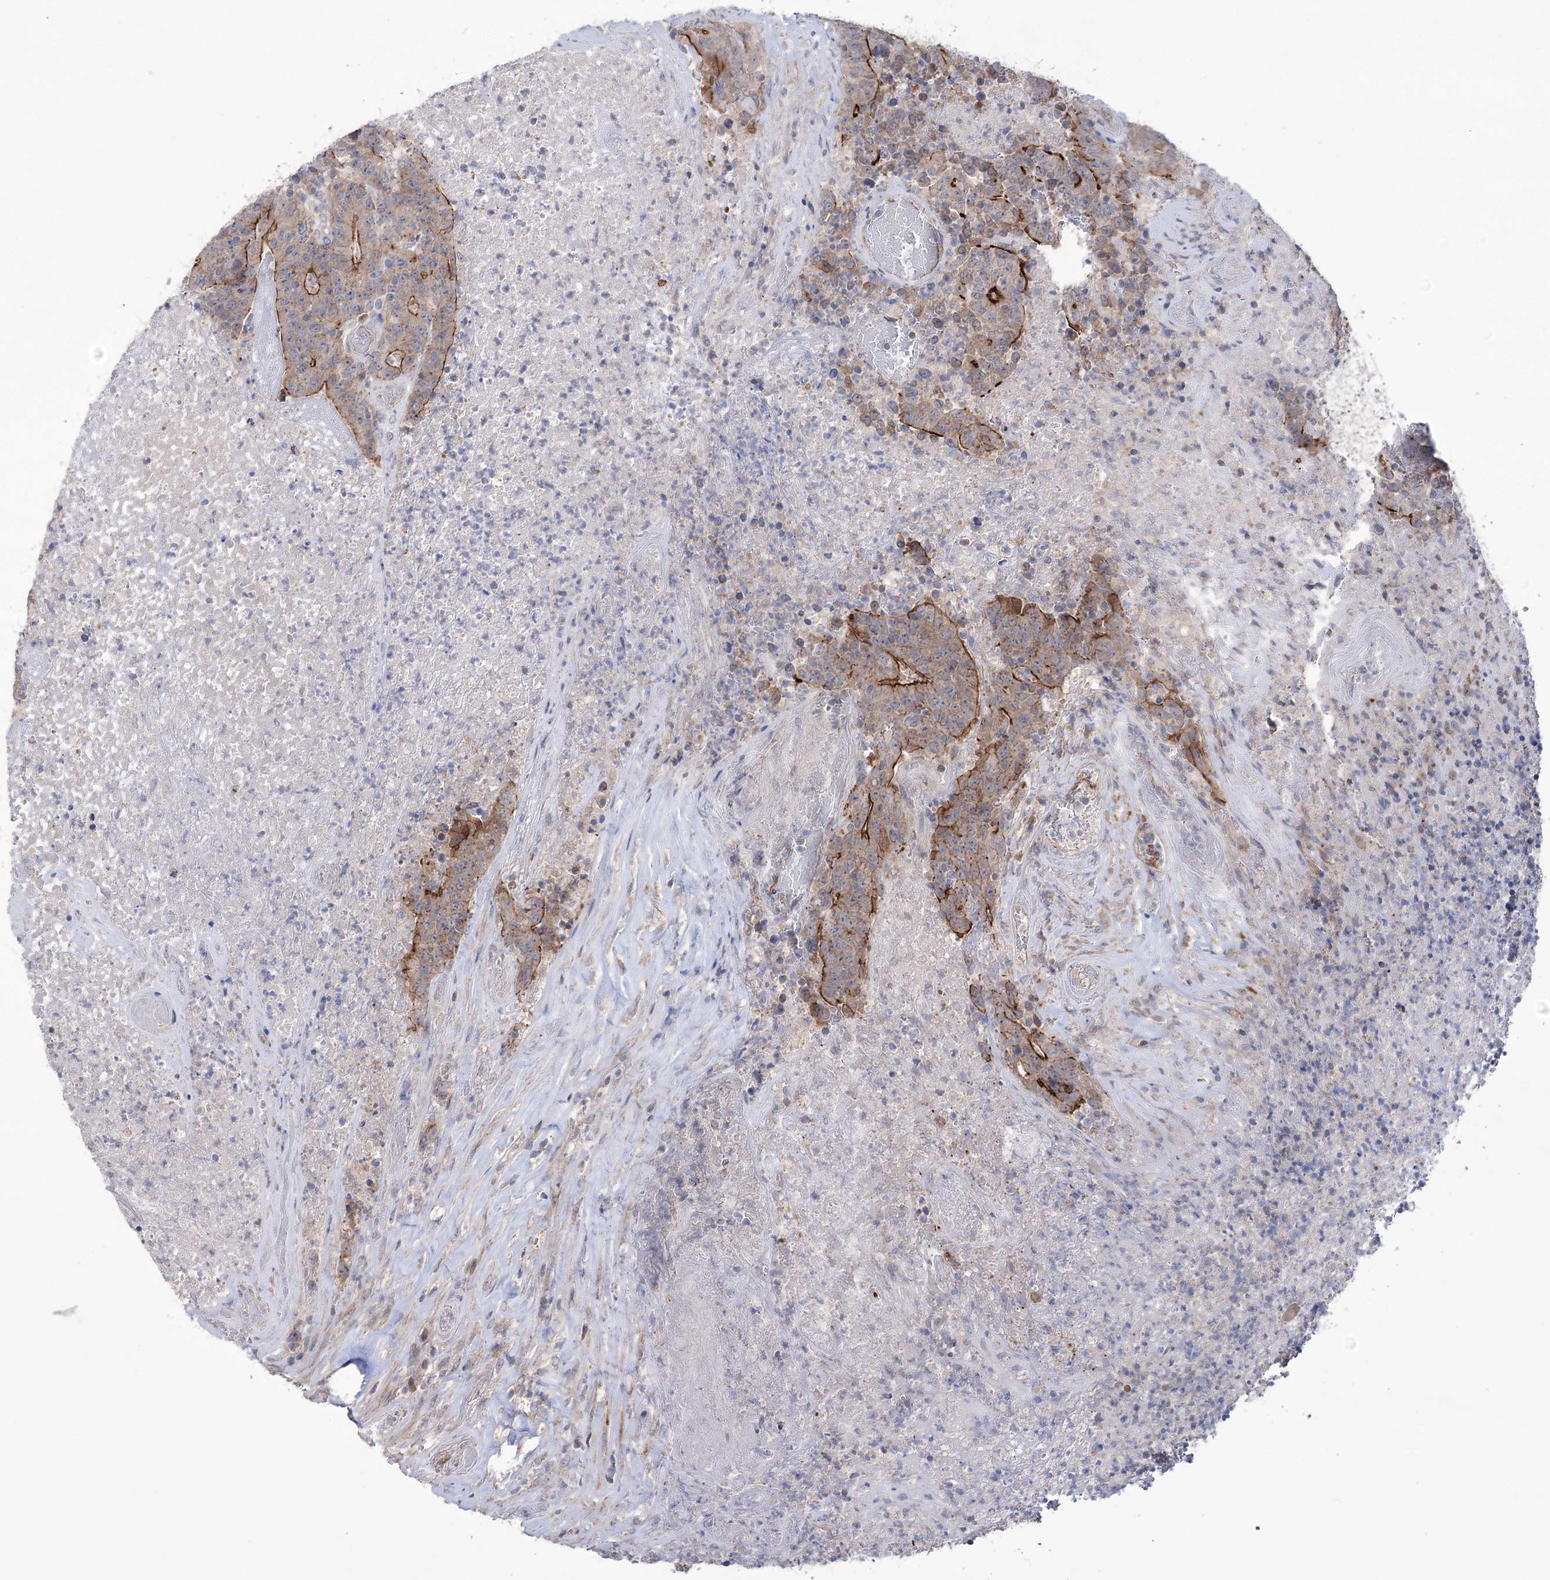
{"staining": {"intensity": "moderate", "quantity": "25%-75%", "location": "cytoplasmic/membranous"}, "tissue": "colorectal cancer", "cell_type": "Tumor cells", "image_type": "cancer", "snomed": [{"axis": "morphology", "description": "Adenocarcinoma, NOS"}, {"axis": "topography", "description": "Colon"}], "caption": "Moderate cytoplasmic/membranous positivity for a protein is seen in about 25%-75% of tumor cells of colorectal adenocarcinoma using immunohistochemistry.", "gene": "TRIM71", "patient": {"sex": "female", "age": 75}}